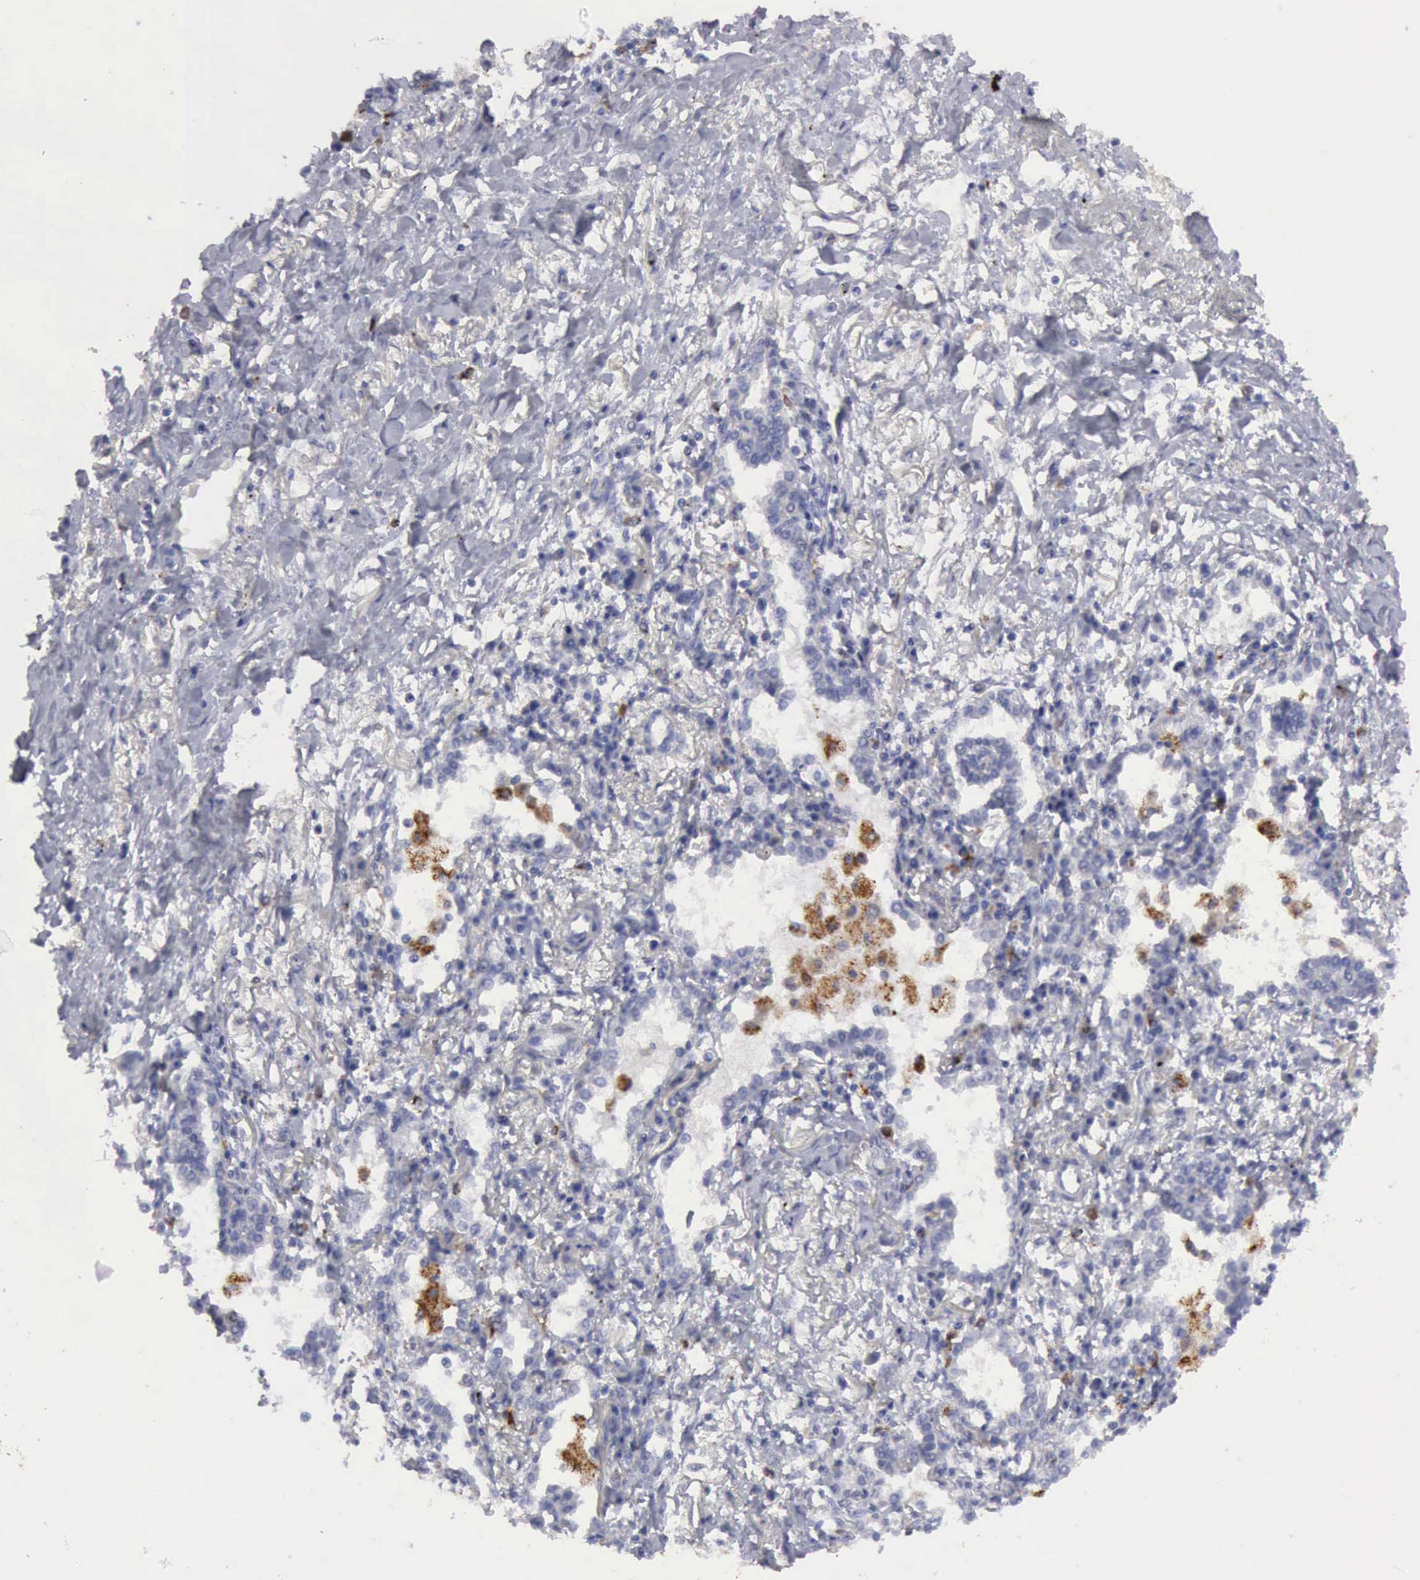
{"staining": {"intensity": "negative", "quantity": "none", "location": "none"}, "tissue": "lung cancer", "cell_type": "Tumor cells", "image_type": "cancer", "snomed": [{"axis": "morphology", "description": "Adenocarcinoma, NOS"}, {"axis": "topography", "description": "Lung"}], "caption": "A histopathology image of human lung cancer is negative for staining in tumor cells.", "gene": "CTSS", "patient": {"sex": "male", "age": 60}}